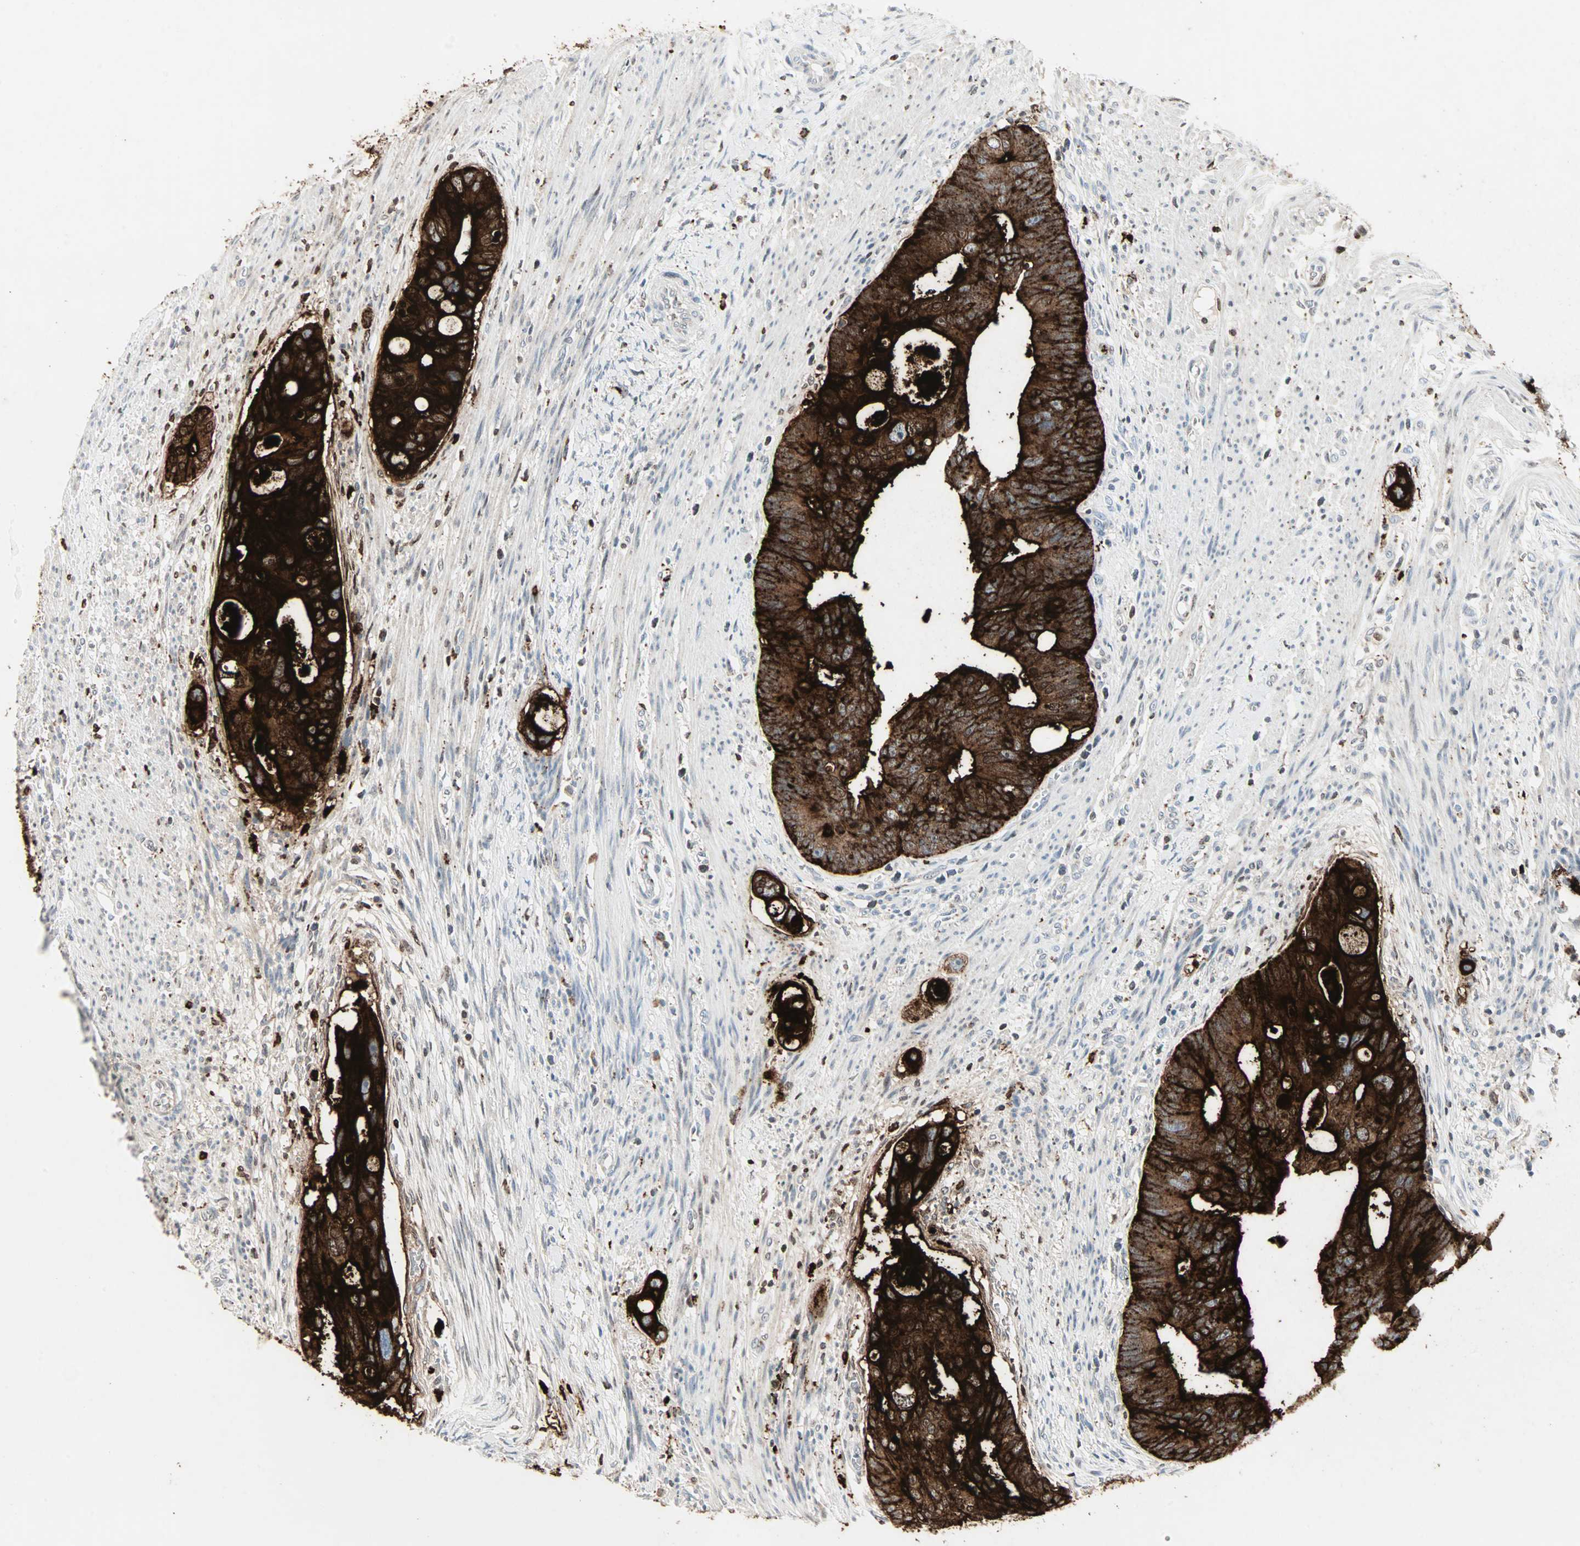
{"staining": {"intensity": "strong", "quantity": ">75%", "location": "cytoplasmic/membranous"}, "tissue": "colorectal cancer", "cell_type": "Tumor cells", "image_type": "cancer", "snomed": [{"axis": "morphology", "description": "Adenocarcinoma, NOS"}, {"axis": "topography", "description": "Colon"}], "caption": "Brown immunohistochemical staining in colorectal cancer (adenocarcinoma) displays strong cytoplasmic/membranous staining in approximately >75% of tumor cells.", "gene": "CEACAM6", "patient": {"sex": "female", "age": 57}}